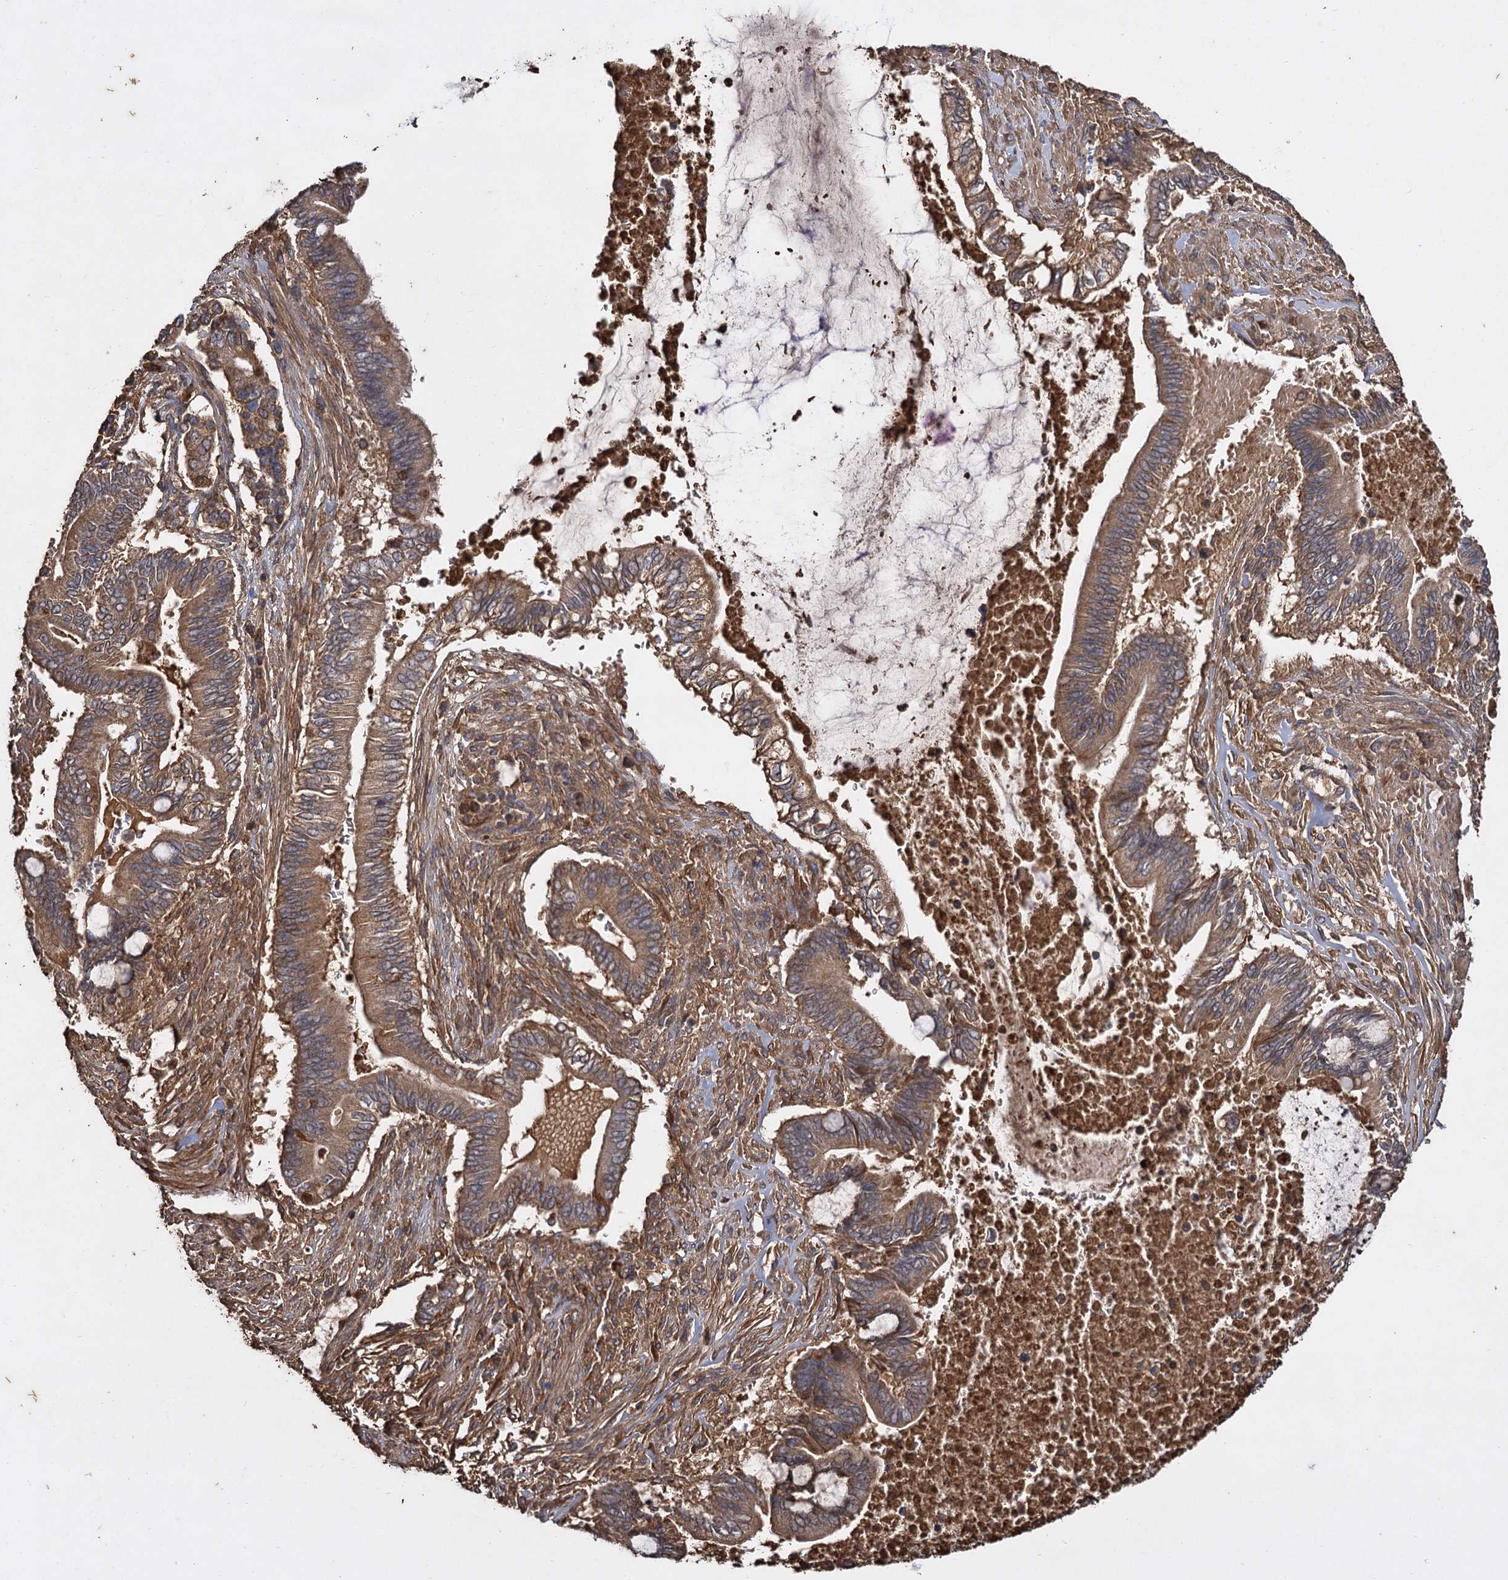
{"staining": {"intensity": "moderate", "quantity": ">75%", "location": "cytoplasmic/membranous"}, "tissue": "pancreatic cancer", "cell_type": "Tumor cells", "image_type": "cancer", "snomed": [{"axis": "morphology", "description": "Adenocarcinoma, NOS"}, {"axis": "topography", "description": "Pancreas"}], "caption": "Brown immunohistochemical staining in pancreatic adenocarcinoma displays moderate cytoplasmic/membranous staining in about >75% of tumor cells.", "gene": "GCLC", "patient": {"sex": "male", "age": 68}}